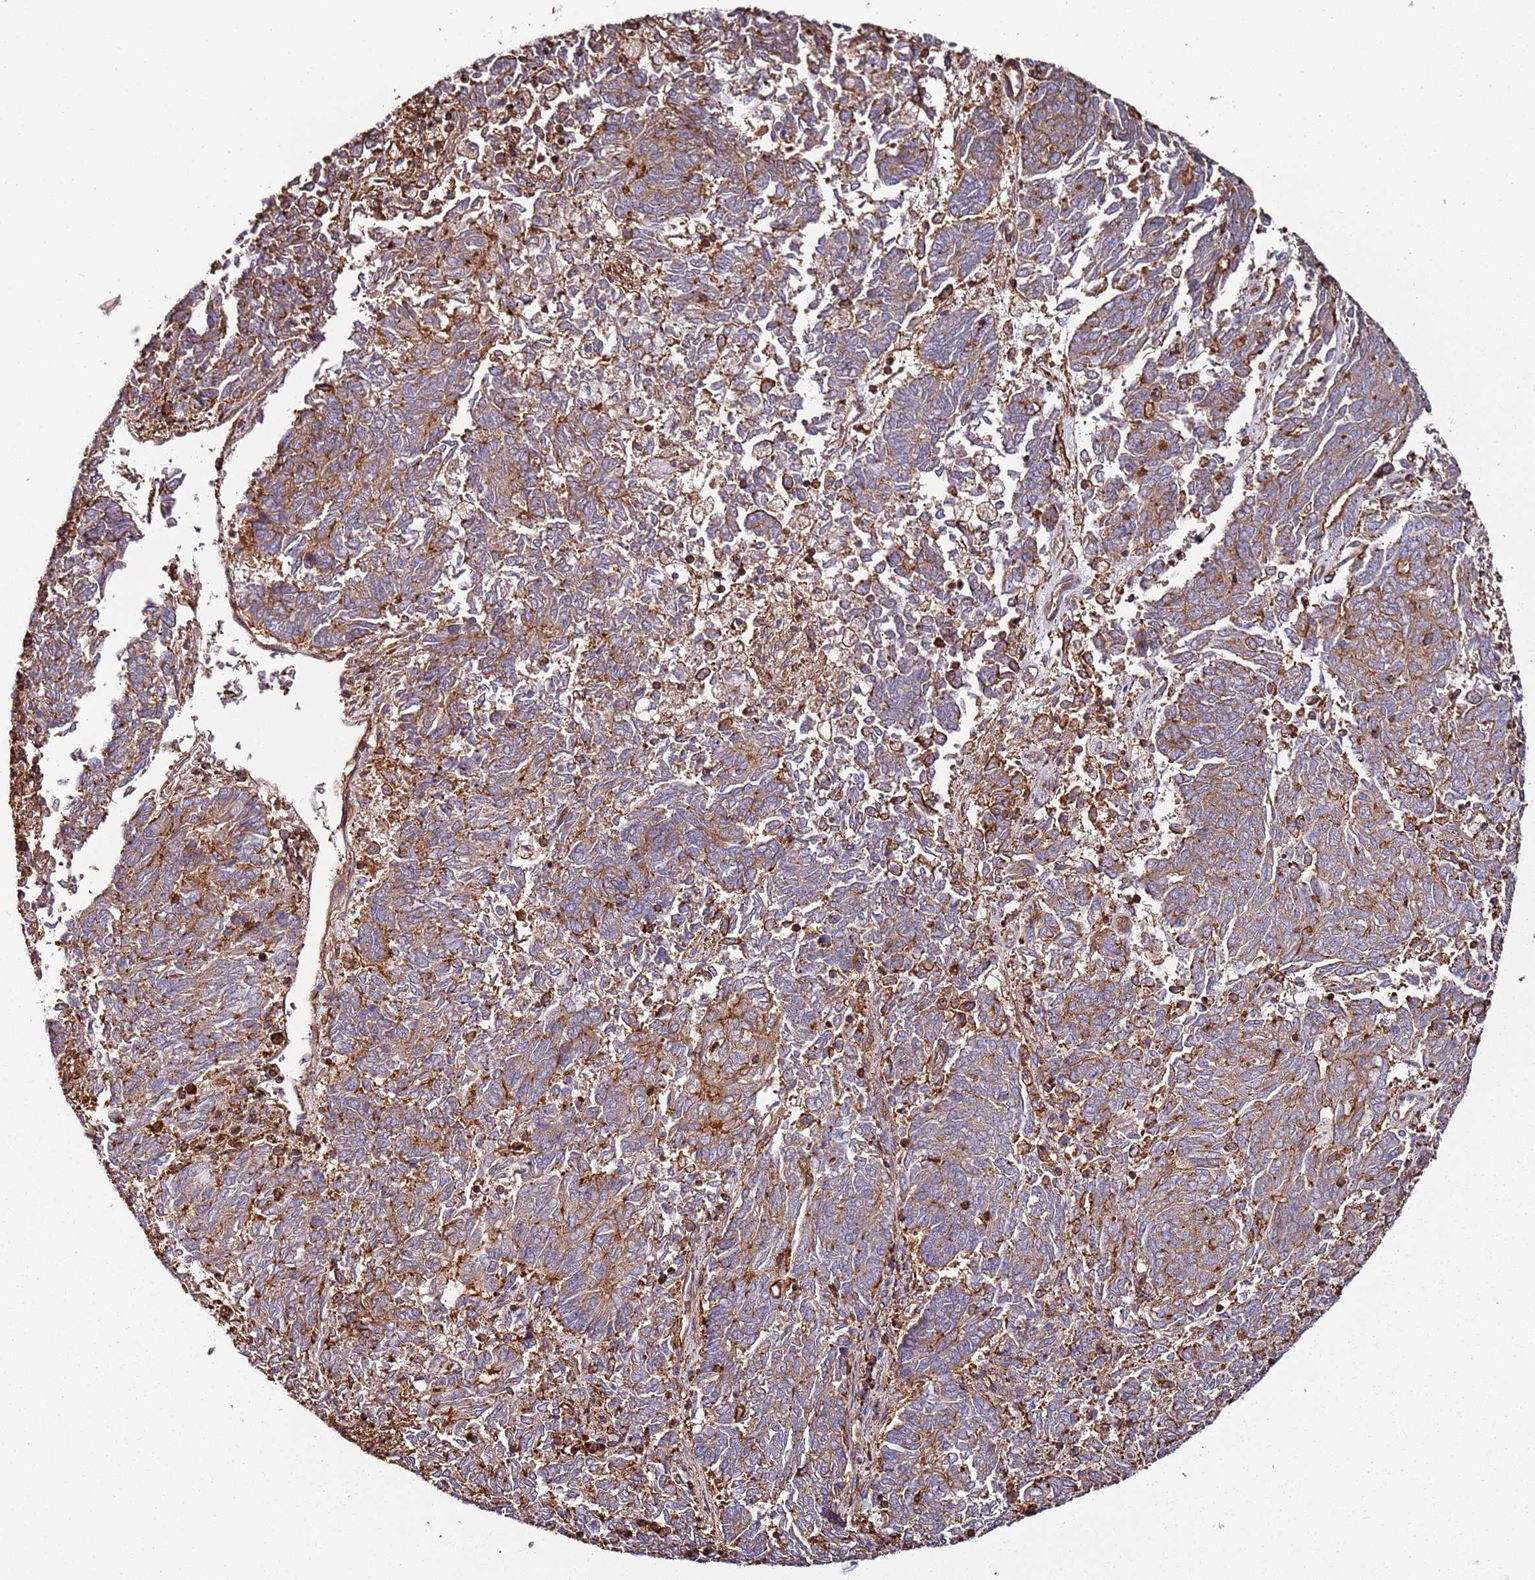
{"staining": {"intensity": "moderate", "quantity": "25%-75%", "location": "cytoplasmic/membranous"}, "tissue": "endometrial cancer", "cell_type": "Tumor cells", "image_type": "cancer", "snomed": [{"axis": "morphology", "description": "Adenocarcinoma, NOS"}, {"axis": "topography", "description": "Endometrium"}], "caption": "A high-resolution histopathology image shows immunohistochemistry staining of endometrial cancer, which shows moderate cytoplasmic/membranous staining in approximately 25%-75% of tumor cells.", "gene": "CYP2U1", "patient": {"sex": "female", "age": 80}}